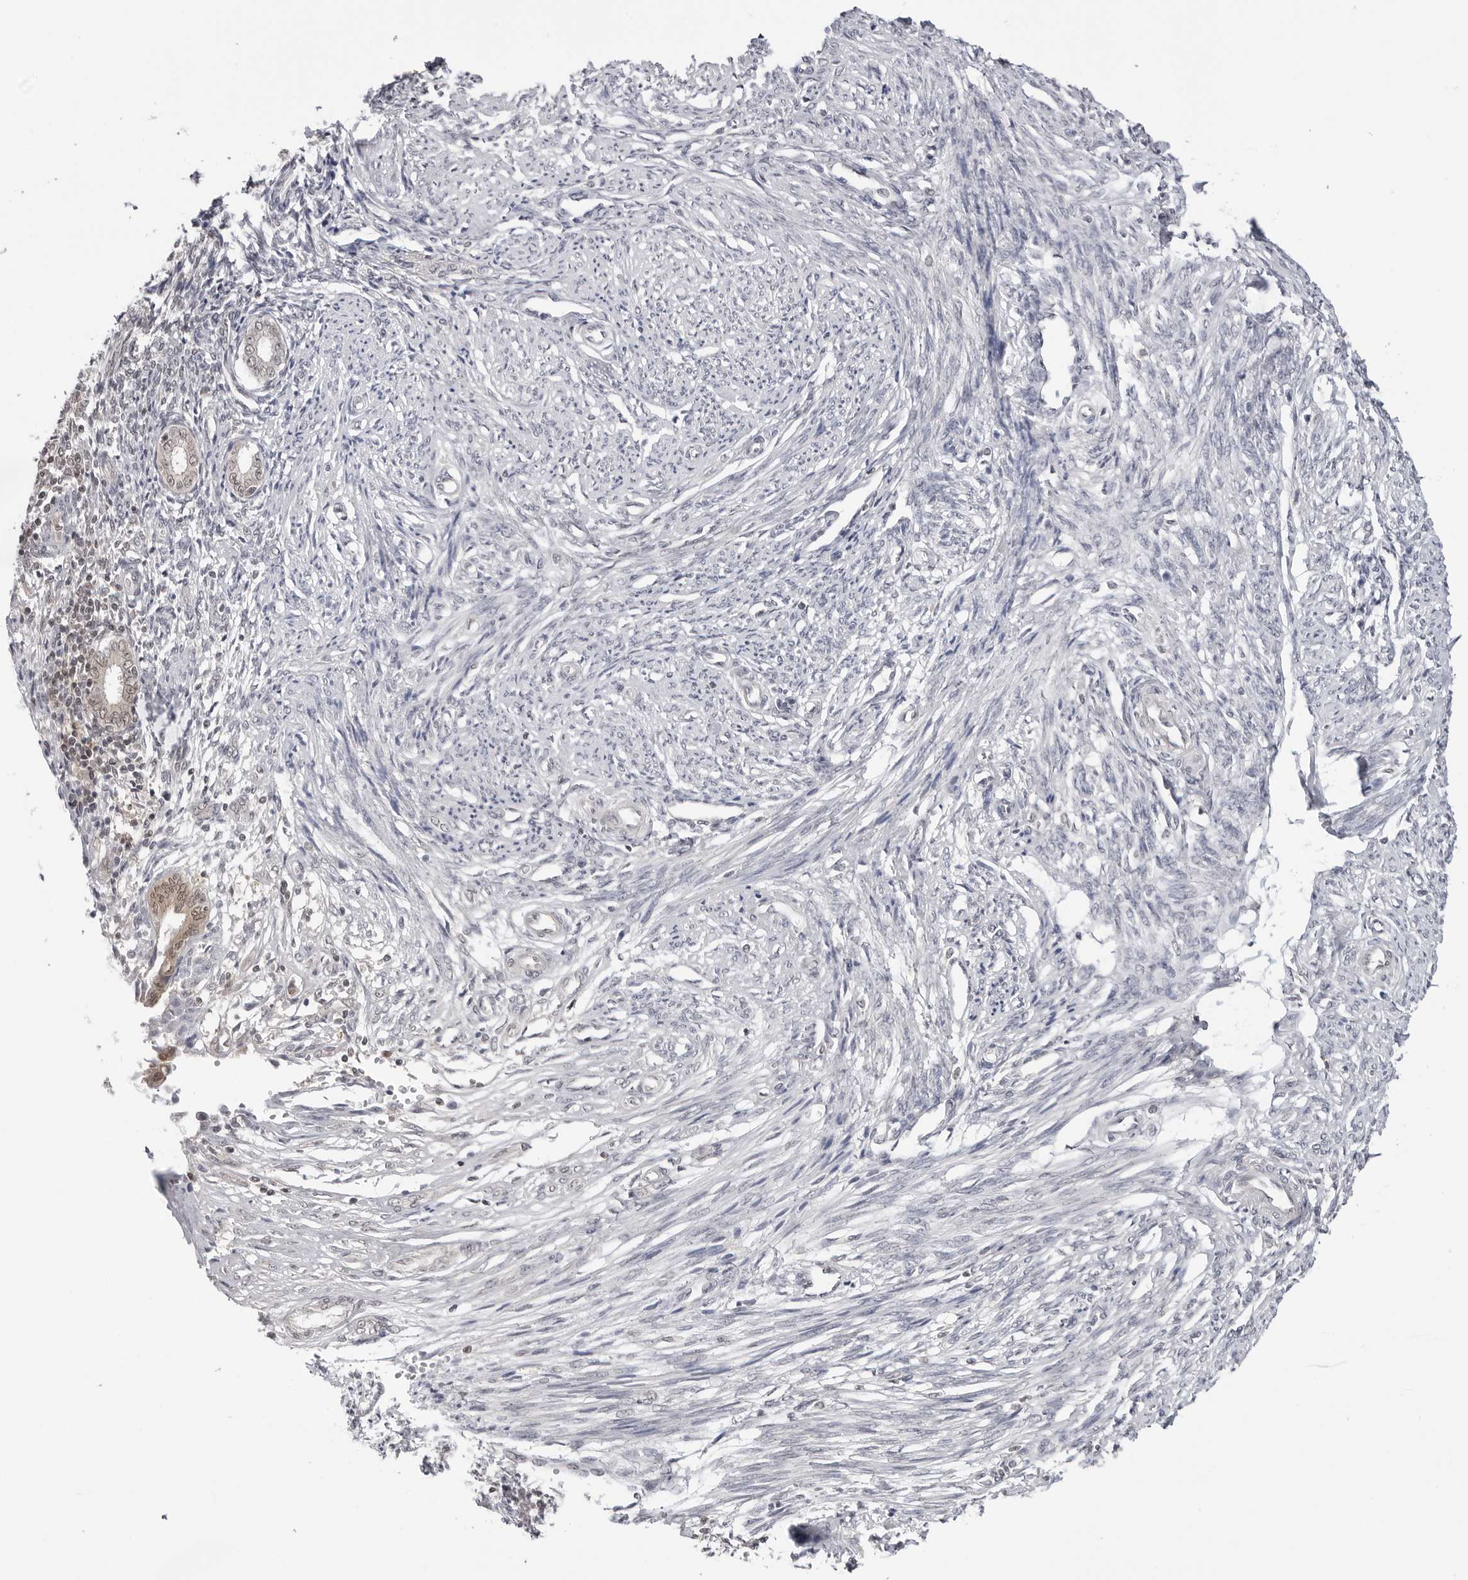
{"staining": {"intensity": "negative", "quantity": "none", "location": "none"}, "tissue": "endometrium", "cell_type": "Cells in endometrial stroma", "image_type": "normal", "snomed": [{"axis": "morphology", "description": "Normal tissue, NOS"}, {"axis": "topography", "description": "Endometrium"}], "caption": "IHC of normal endometrium demonstrates no expression in cells in endometrial stroma. (Stains: DAB immunohistochemistry (IHC) with hematoxylin counter stain, Microscopy: brightfield microscopy at high magnification).", "gene": "YWHAG", "patient": {"sex": "female", "age": 56}}